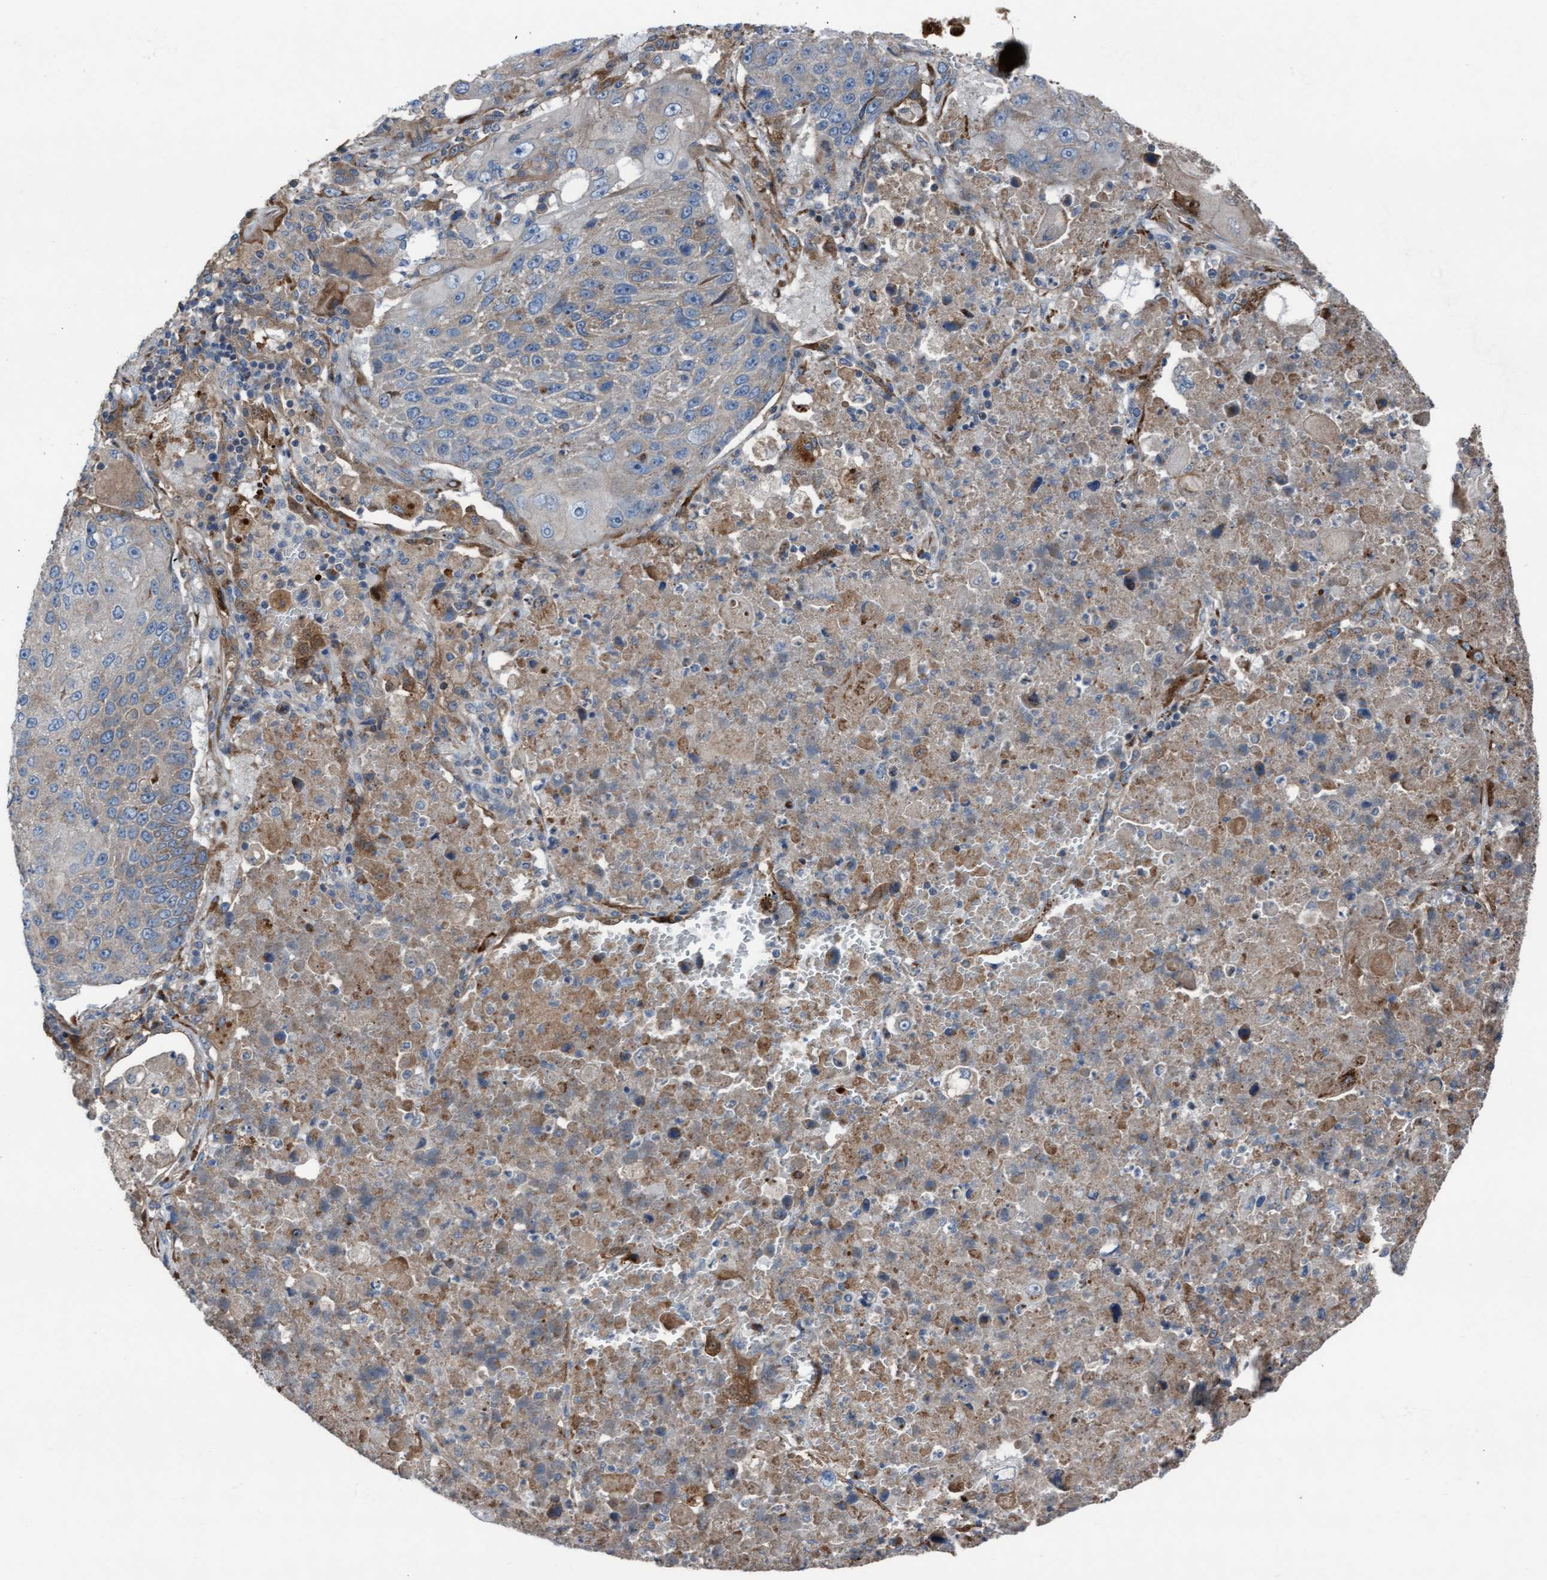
{"staining": {"intensity": "weak", "quantity": "25%-75%", "location": "cytoplasmic/membranous"}, "tissue": "lung cancer", "cell_type": "Tumor cells", "image_type": "cancer", "snomed": [{"axis": "morphology", "description": "Squamous cell carcinoma, NOS"}, {"axis": "topography", "description": "Lung"}], "caption": "Lung cancer (squamous cell carcinoma) stained with DAB IHC exhibits low levels of weak cytoplasmic/membranous positivity in about 25%-75% of tumor cells.", "gene": "KLHL26", "patient": {"sex": "male", "age": 61}}